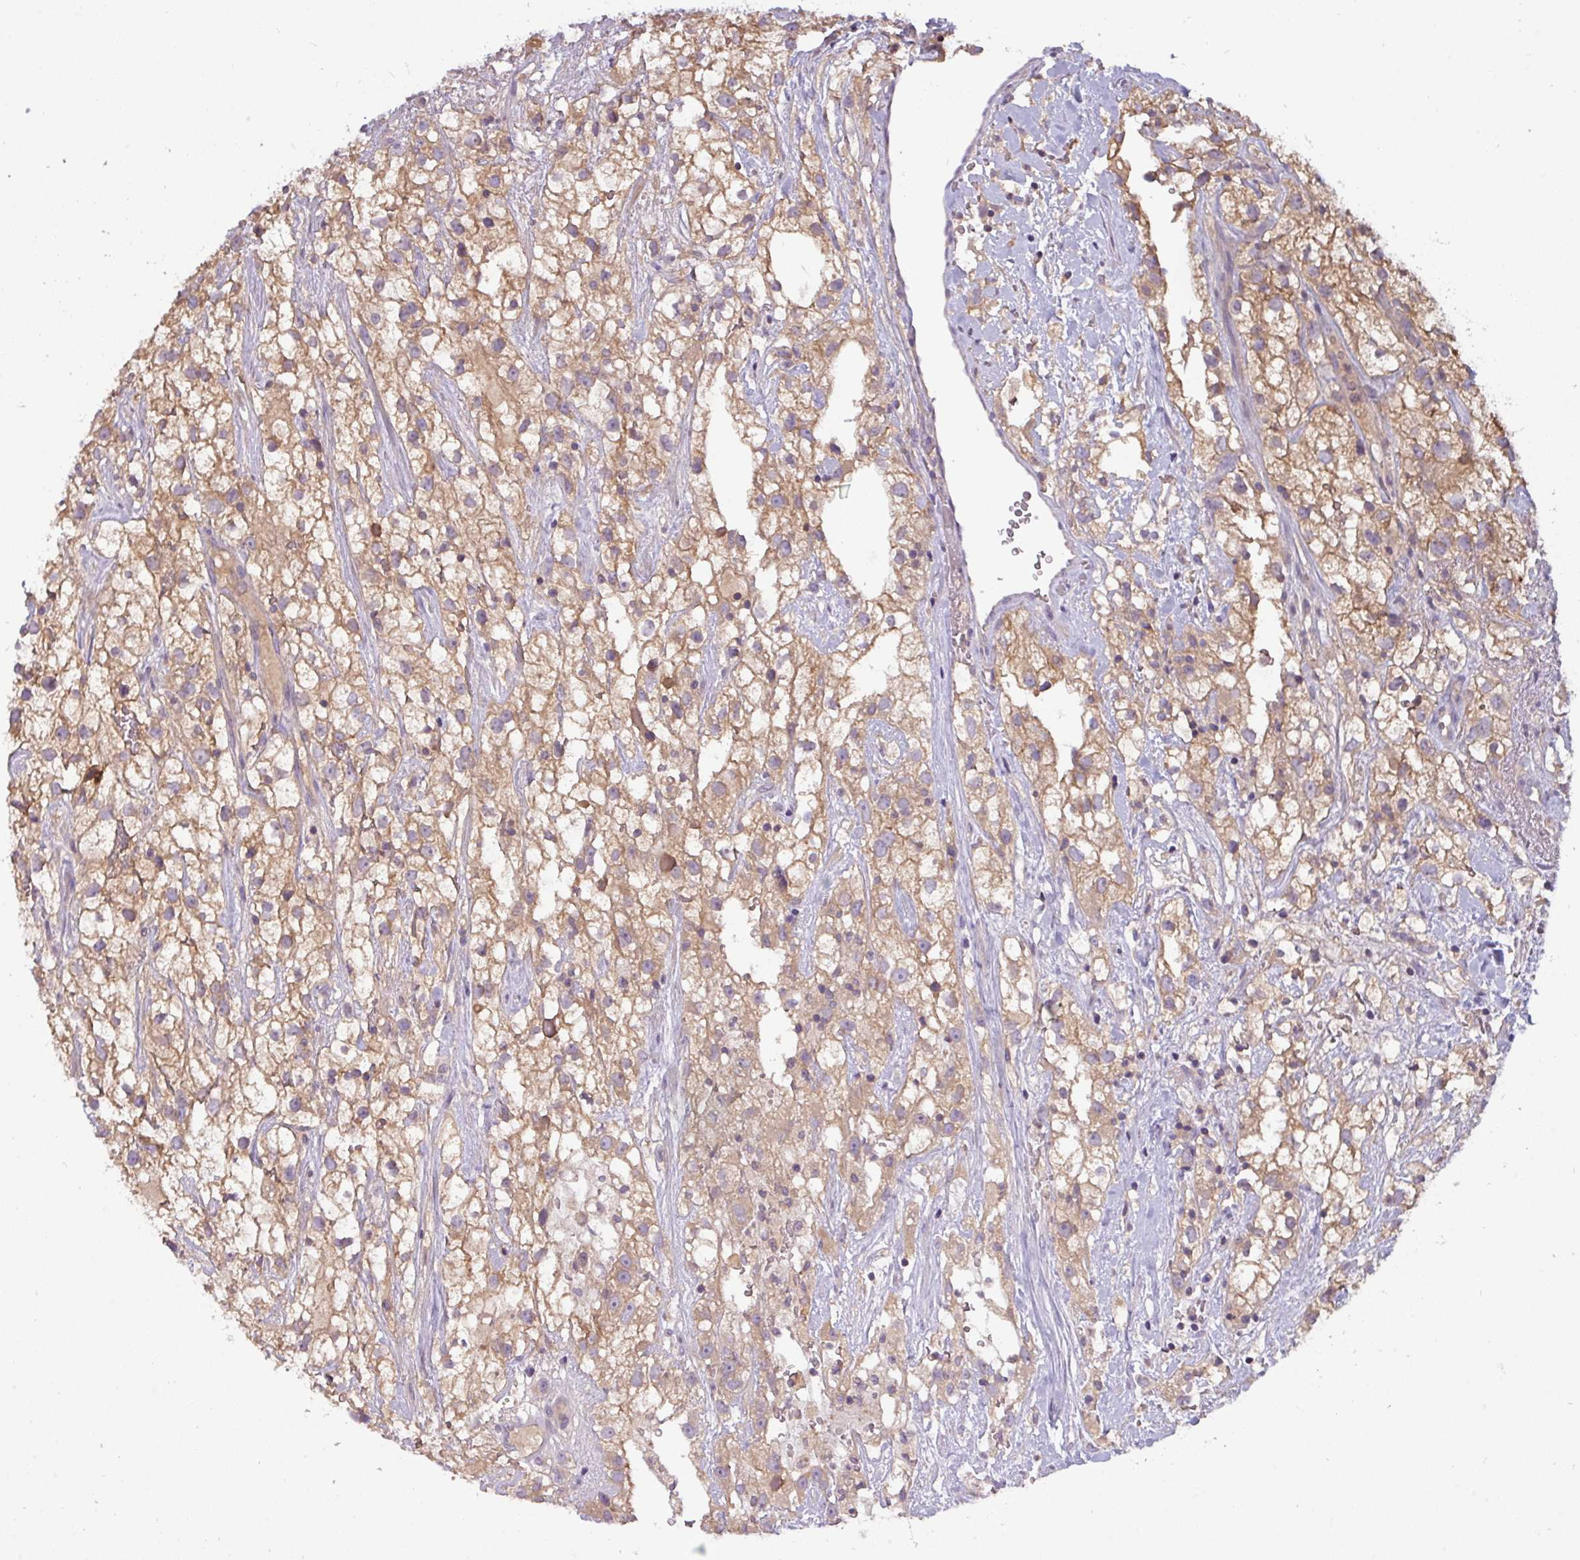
{"staining": {"intensity": "moderate", "quantity": ">75%", "location": "cytoplasmic/membranous"}, "tissue": "renal cancer", "cell_type": "Tumor cells", "image_type": "cancer", "snomed": [{"axis": "morphology", "description": "Adenocarcinoma, NOS"}, {"axis": "topography", "description": "Kidney"}], "caption": "Human adenocarcinoma (renal) stained with a brown dye displays moderate cytoplasmic/membranous positive expression in about >75% of tumor cells.", "gene": "TMEM62", "patient": {"sex": "male", "age": 59}}